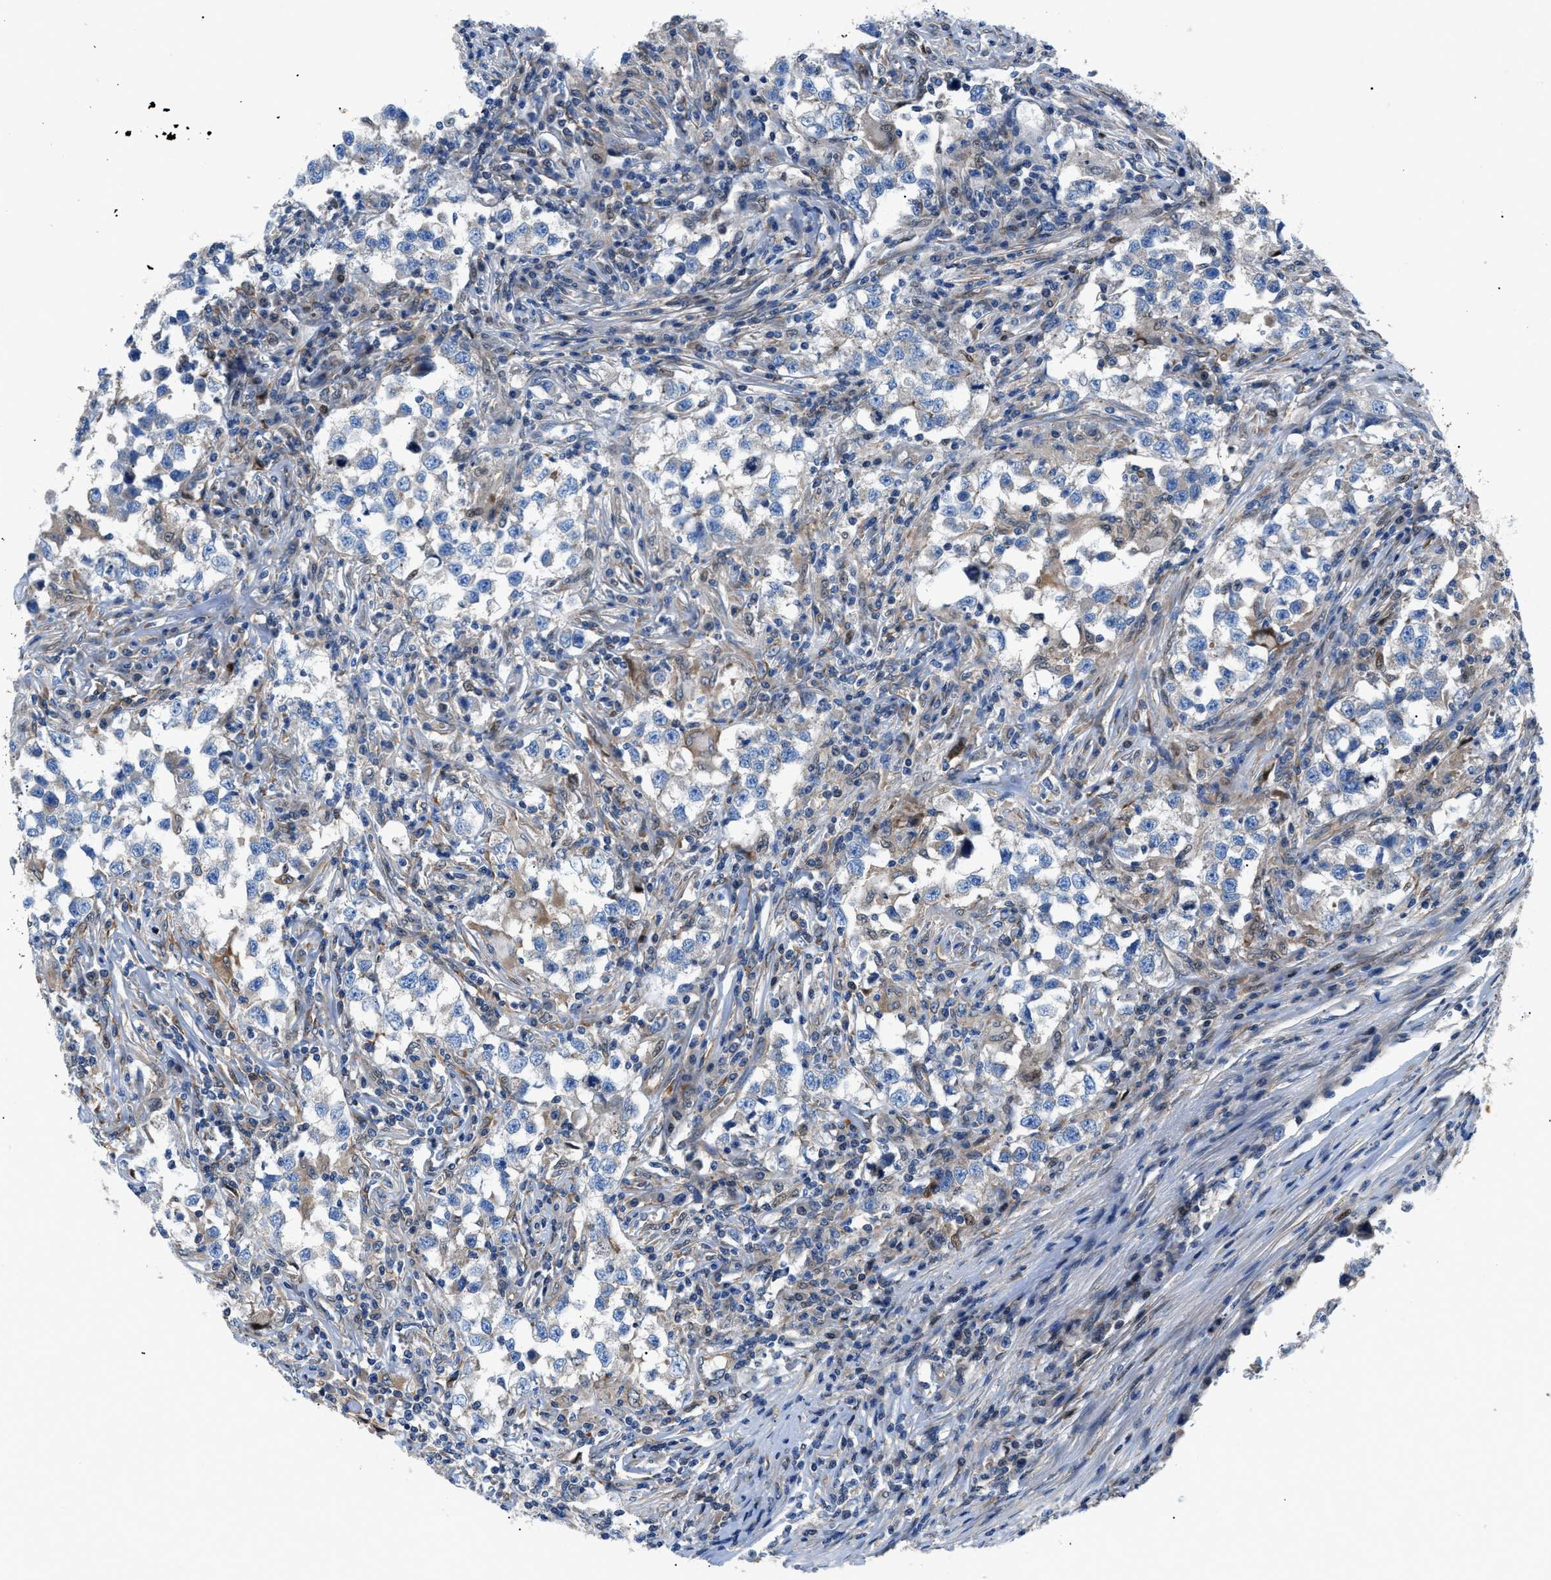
{"staining": {"intensity": "weak", "quantity": "<25%", "location": "cytoplasmic/membranous"}, "tissue": "testis cancer", "cell_type": "Tumor cells", "image_type": "cancer", "snomed": [{"axis": "morphology", "description": "Carcinoma, Embryonal, NOS"}, {"axis": "topography", "description": "Testis"}], "caption": "A micrograph of testis cancer stained for a protein reveals no brown staining in tumor cells.", "gene": "DMAC1", "patient": {"sex": "male", "age": 21}}